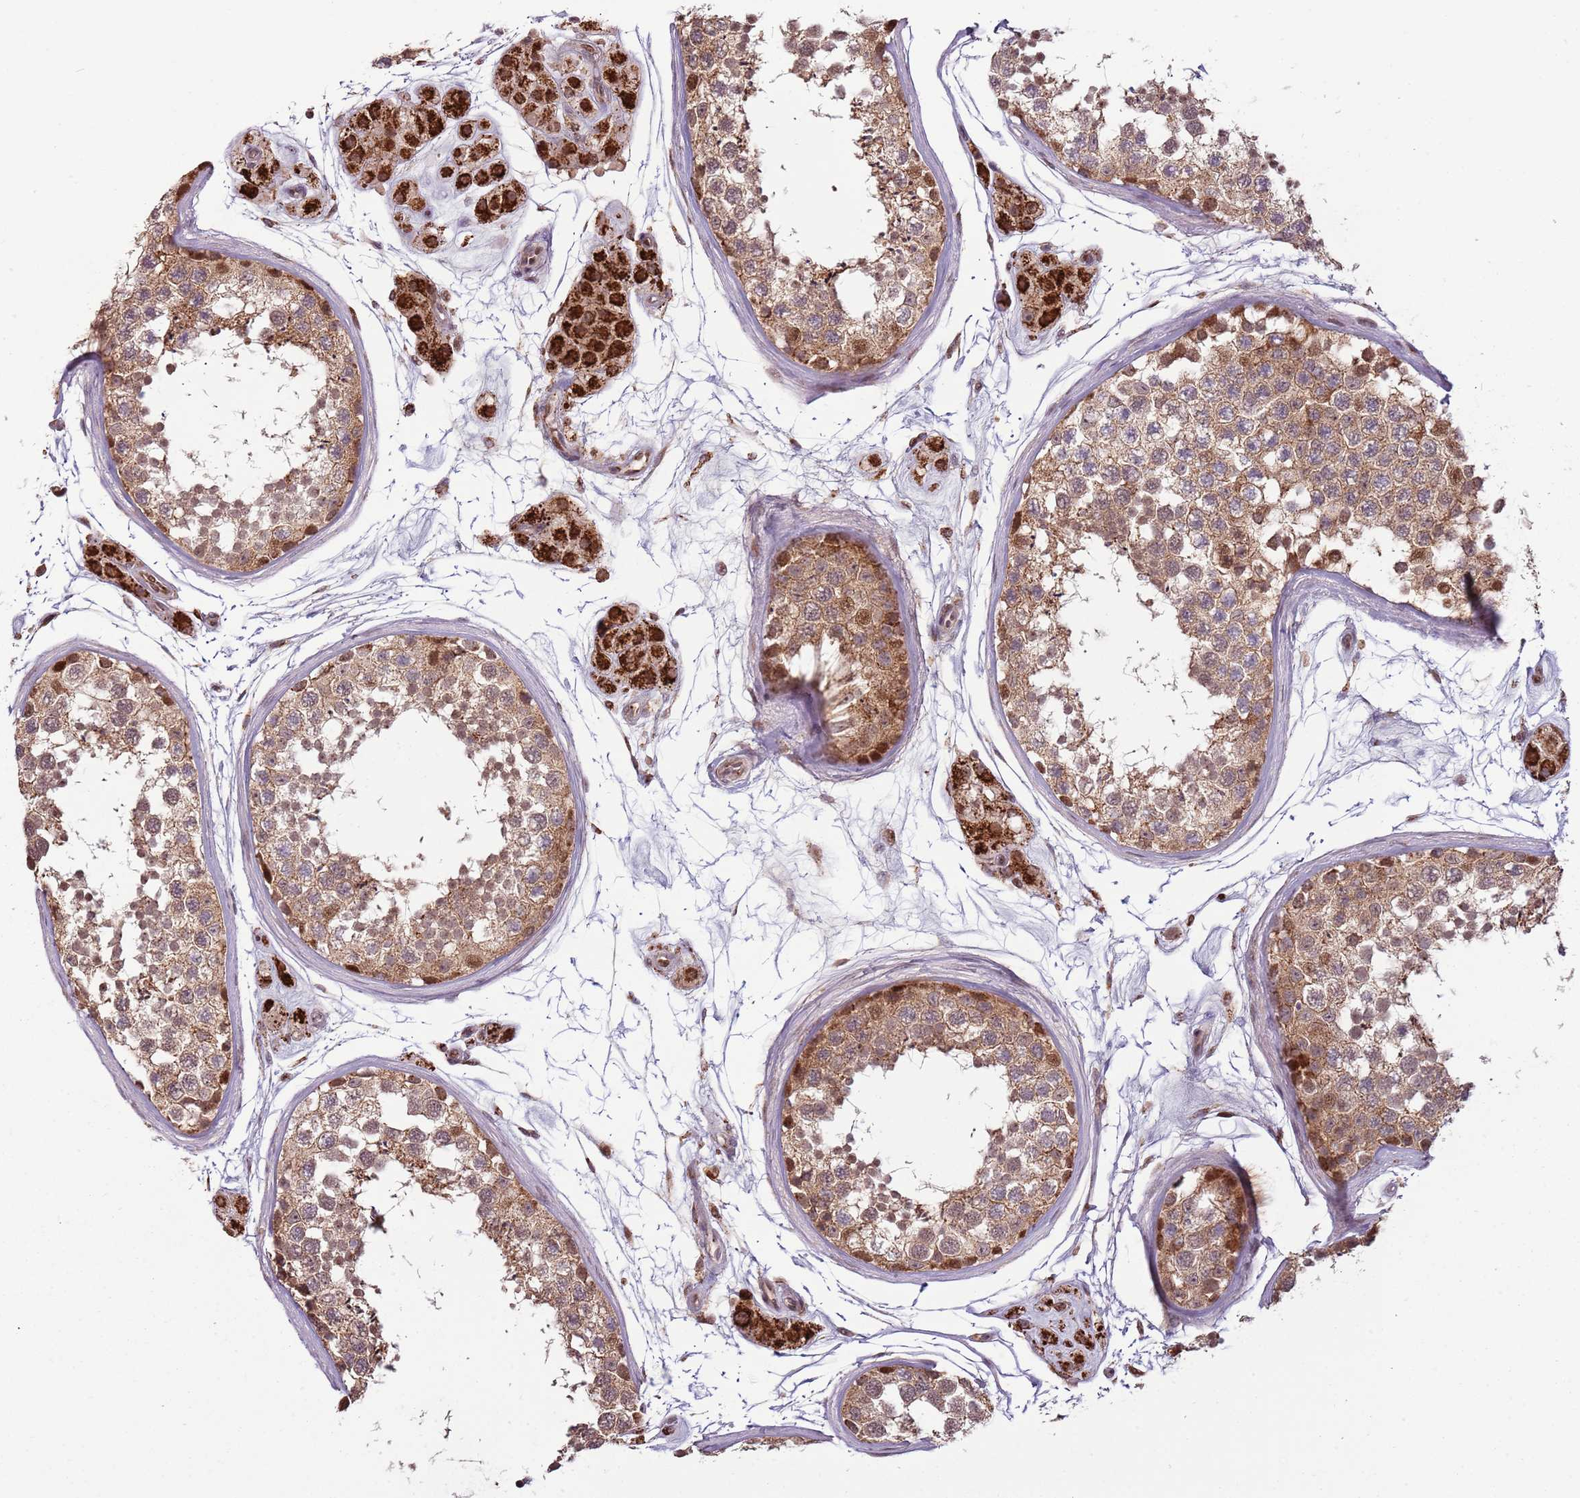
{"staining": {"intensity": "moderate", "quantity": ">75%", "location": "cytoplasmic/membranous,nuclear"}, "tissue": "testis", "cell_type": "Cells in seminiferous ducts", "image_type": "normal", "snomed": [{"axis": "morphology", "description": "Normal tissue, NOS"}, {"axis": "topography", "description": "Testis"}], "caption": "Immunohistochemical staining of benign testis demonstrates moderate cytoplasmic/membranous,nuclear protein expression in about >75% of cells in seminiferous ducts. The protein is shown in brown color, while the nuclei are stained blue.", "gene": "ULK3", "patient": {"sex": "male", "age": 56}}